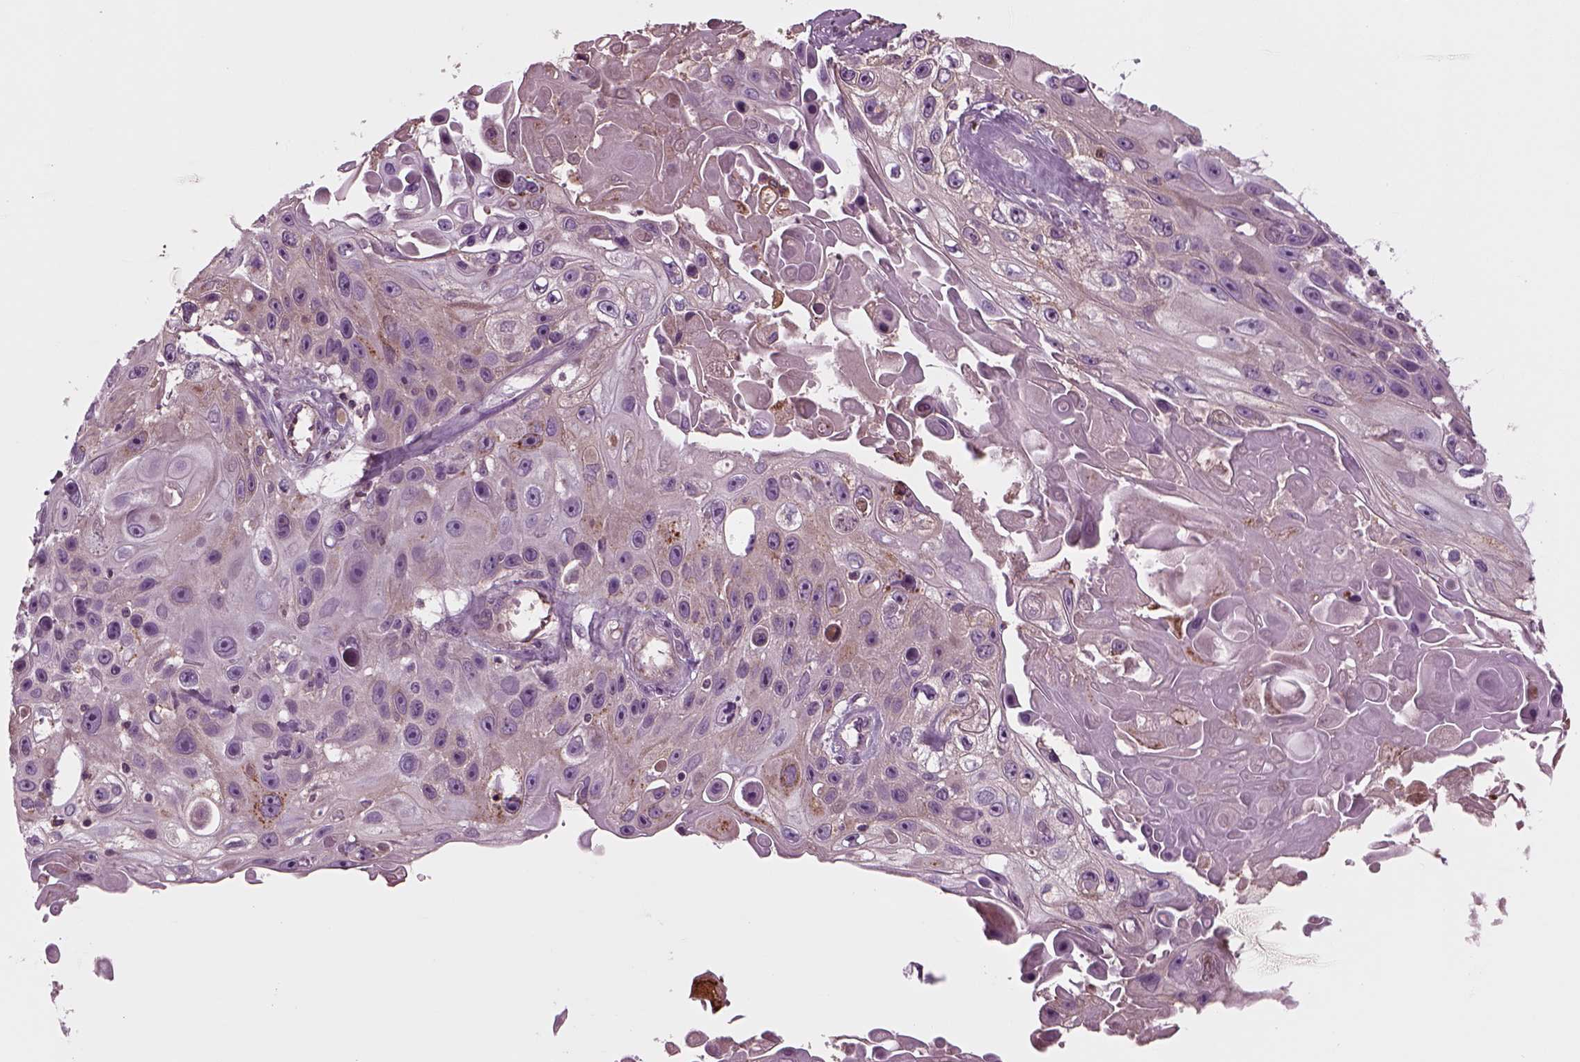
{"staining": {"intensity": "weak", "quantity": "25%-75%", "location": "cytoplasmic/membranous"}, "tissue": "skin cancer", "cell_type": "Tumor cells", "image_type": "cancer", "snomed": [{"axis": "morphology", "description": "Squamous cell carcinoma, NOS"}, {"axis": "topography", "description": "Skin"}], "caption": "Skin squamous cell carcinoma was stained to show a protein in brown. There is low levels of weak cytoplasmic/membranous expression in approximately 25%-75% of tumor cells. The protein is shown in brown color, while the nuclei are stained blue.", "gene": "SLC2A3", "patient": {"sex": "male", "age": 82}}